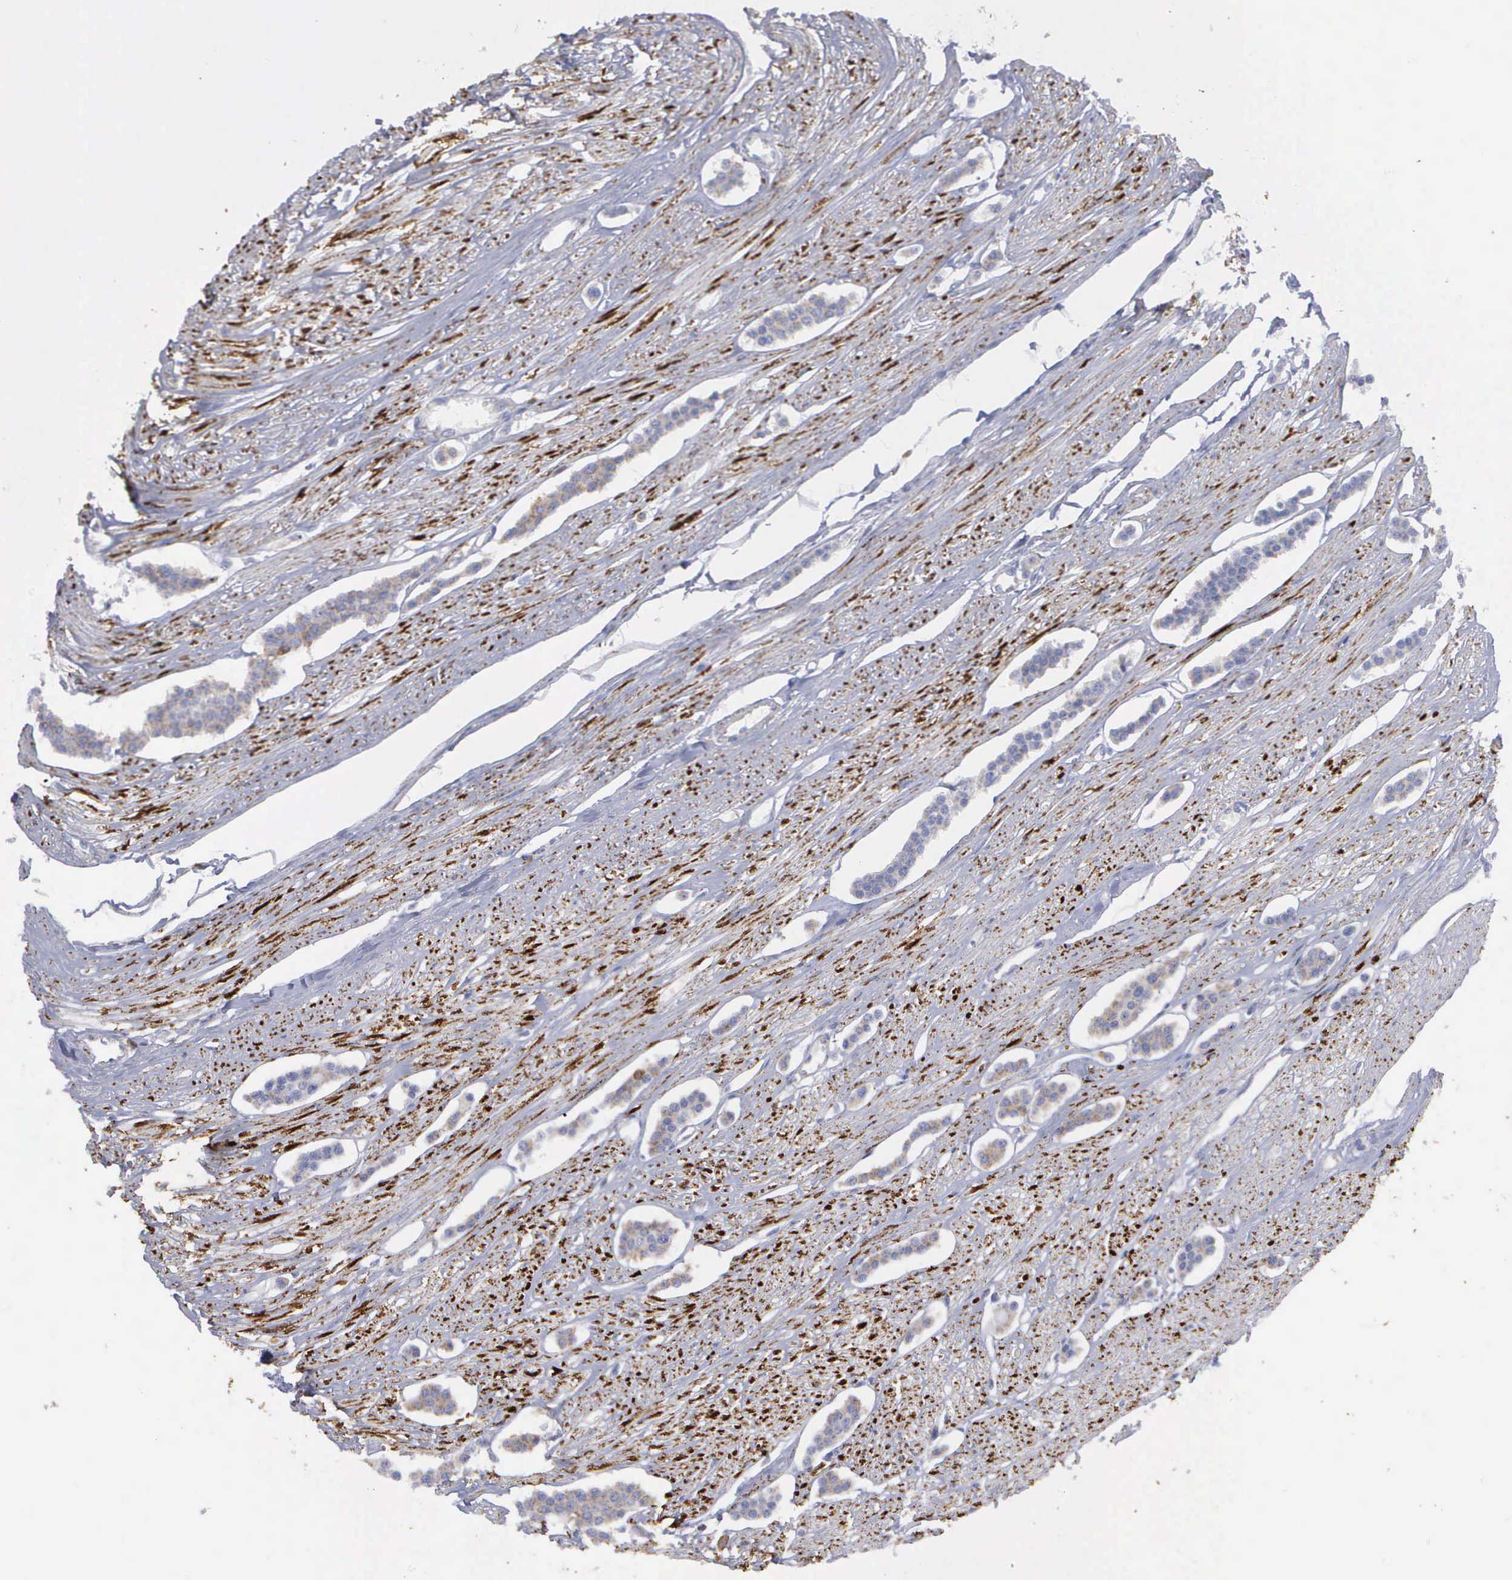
{"staining": {"intensity": "weak", "quantity": "<25%", "location": "cytoplasmic/membranous"}, "tissue": "carcinoid", "cell_type": "Tumor cells", "image_type": "cancer", "snomed": [{"axis": "morphology", "description": "Carcinoid, malignant, NOS"}, {"axis": "topography", "description": "Small intestine"}], "caption": "IHC micrograph of malignant carcinoid stained for a protein (brown), which reveals no expression in tumor cells.", "gene": "APOOL", "patient": {"sex": "male", "age": 60}}